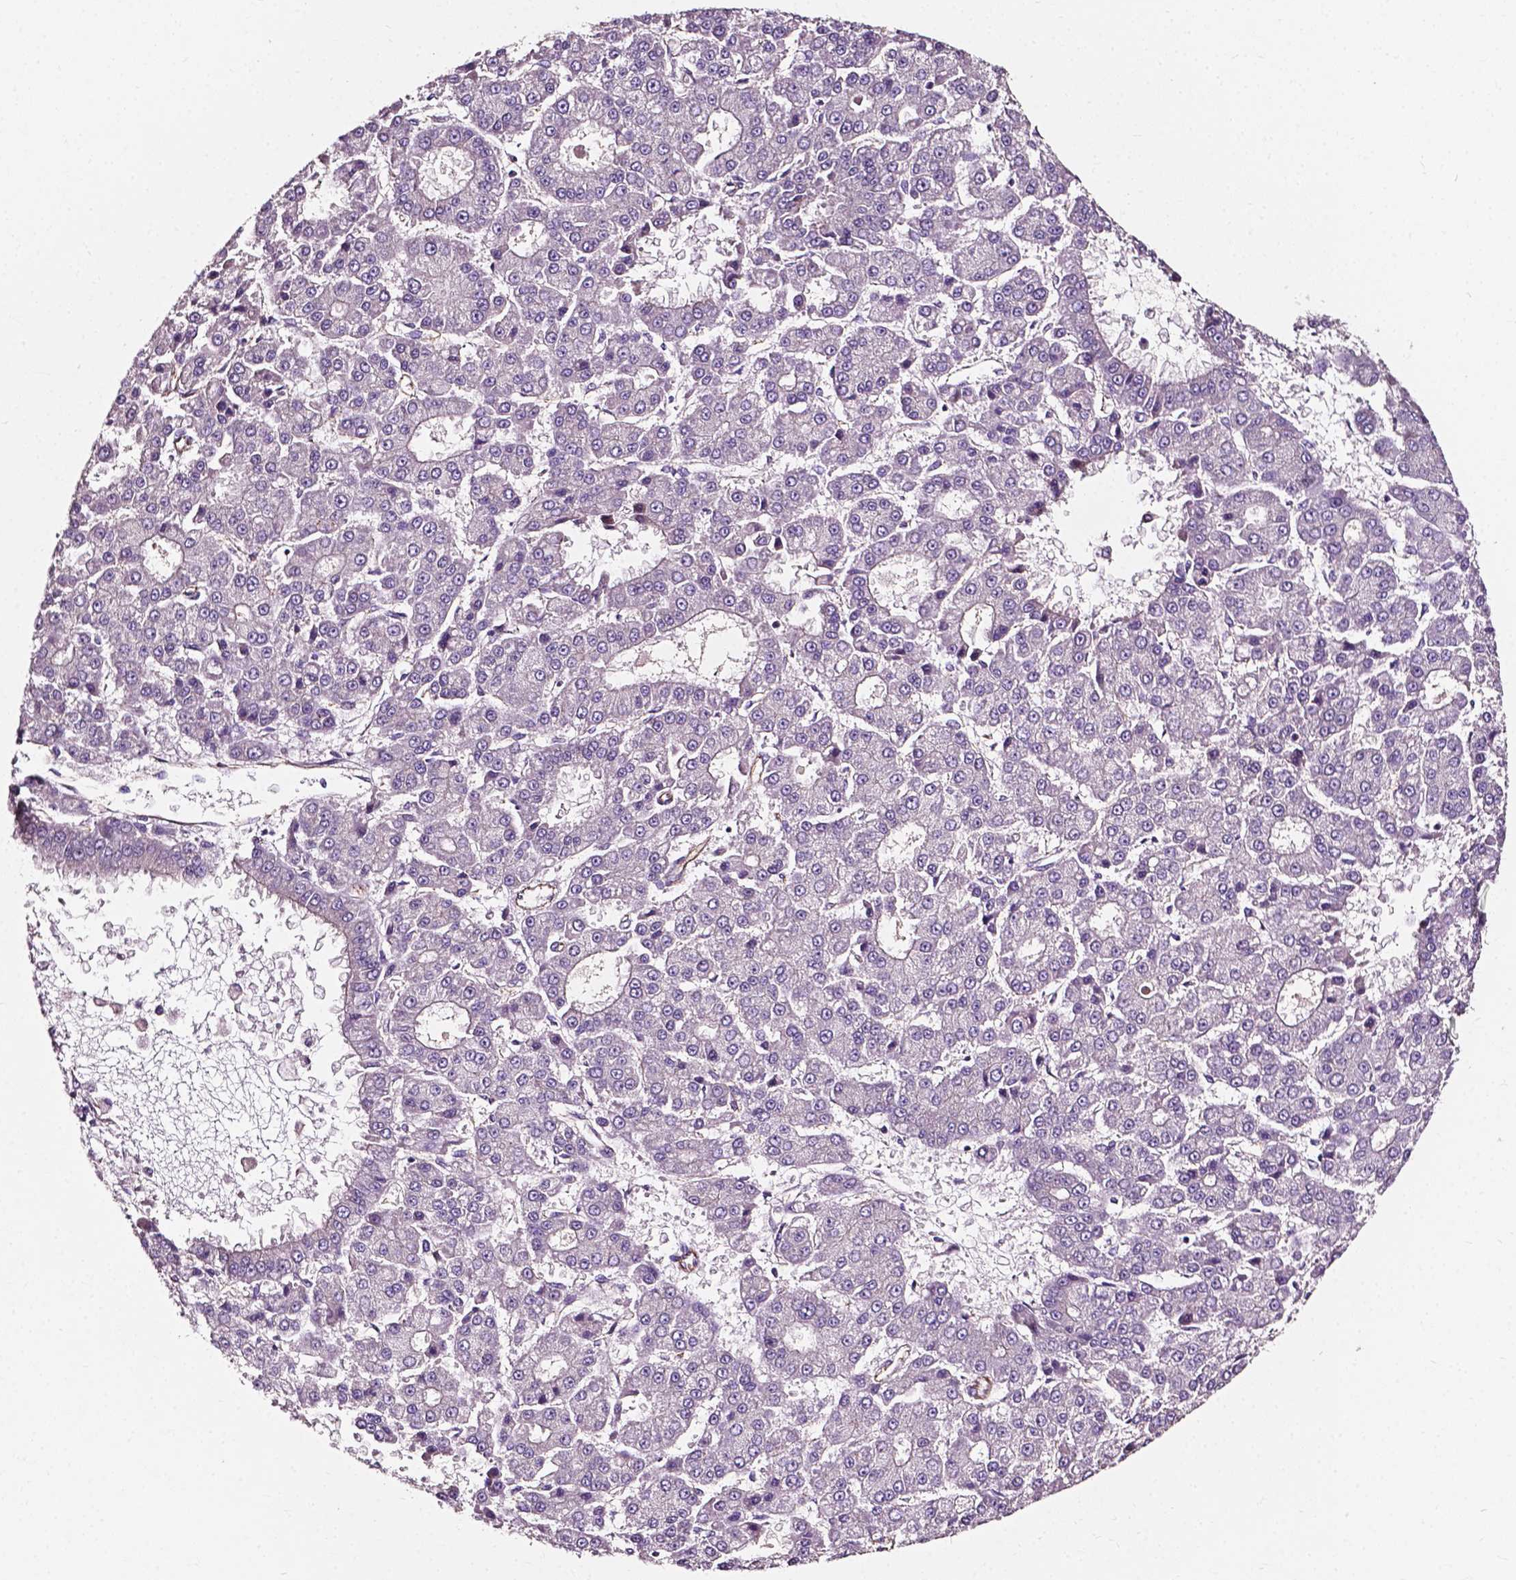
{"staining": {"intensity": "negative", "quantity": "none", "location": "none"}, "tissue": "liver cancer", "cell_type": "Tumor cells", "image_type": "cancer", "snomed": [{"axis": "morphology", "description": "Carcinoma, Hepatocellular, NOS"}, {"axis": "topography", "description": "Liver"}], "caption": "Tumor cells are negative for brown protein staining in hepatocellular carcinoma (liver). The staining was performed using DAB (3,3'-diaminobenzidine) to visualize the protein expression in brown, while the nuclei were stained in blue with hematoxylin (Magnification: 20x).", "gene": "ATG16L1", "patient": {"sex": "male", "age": 70}}